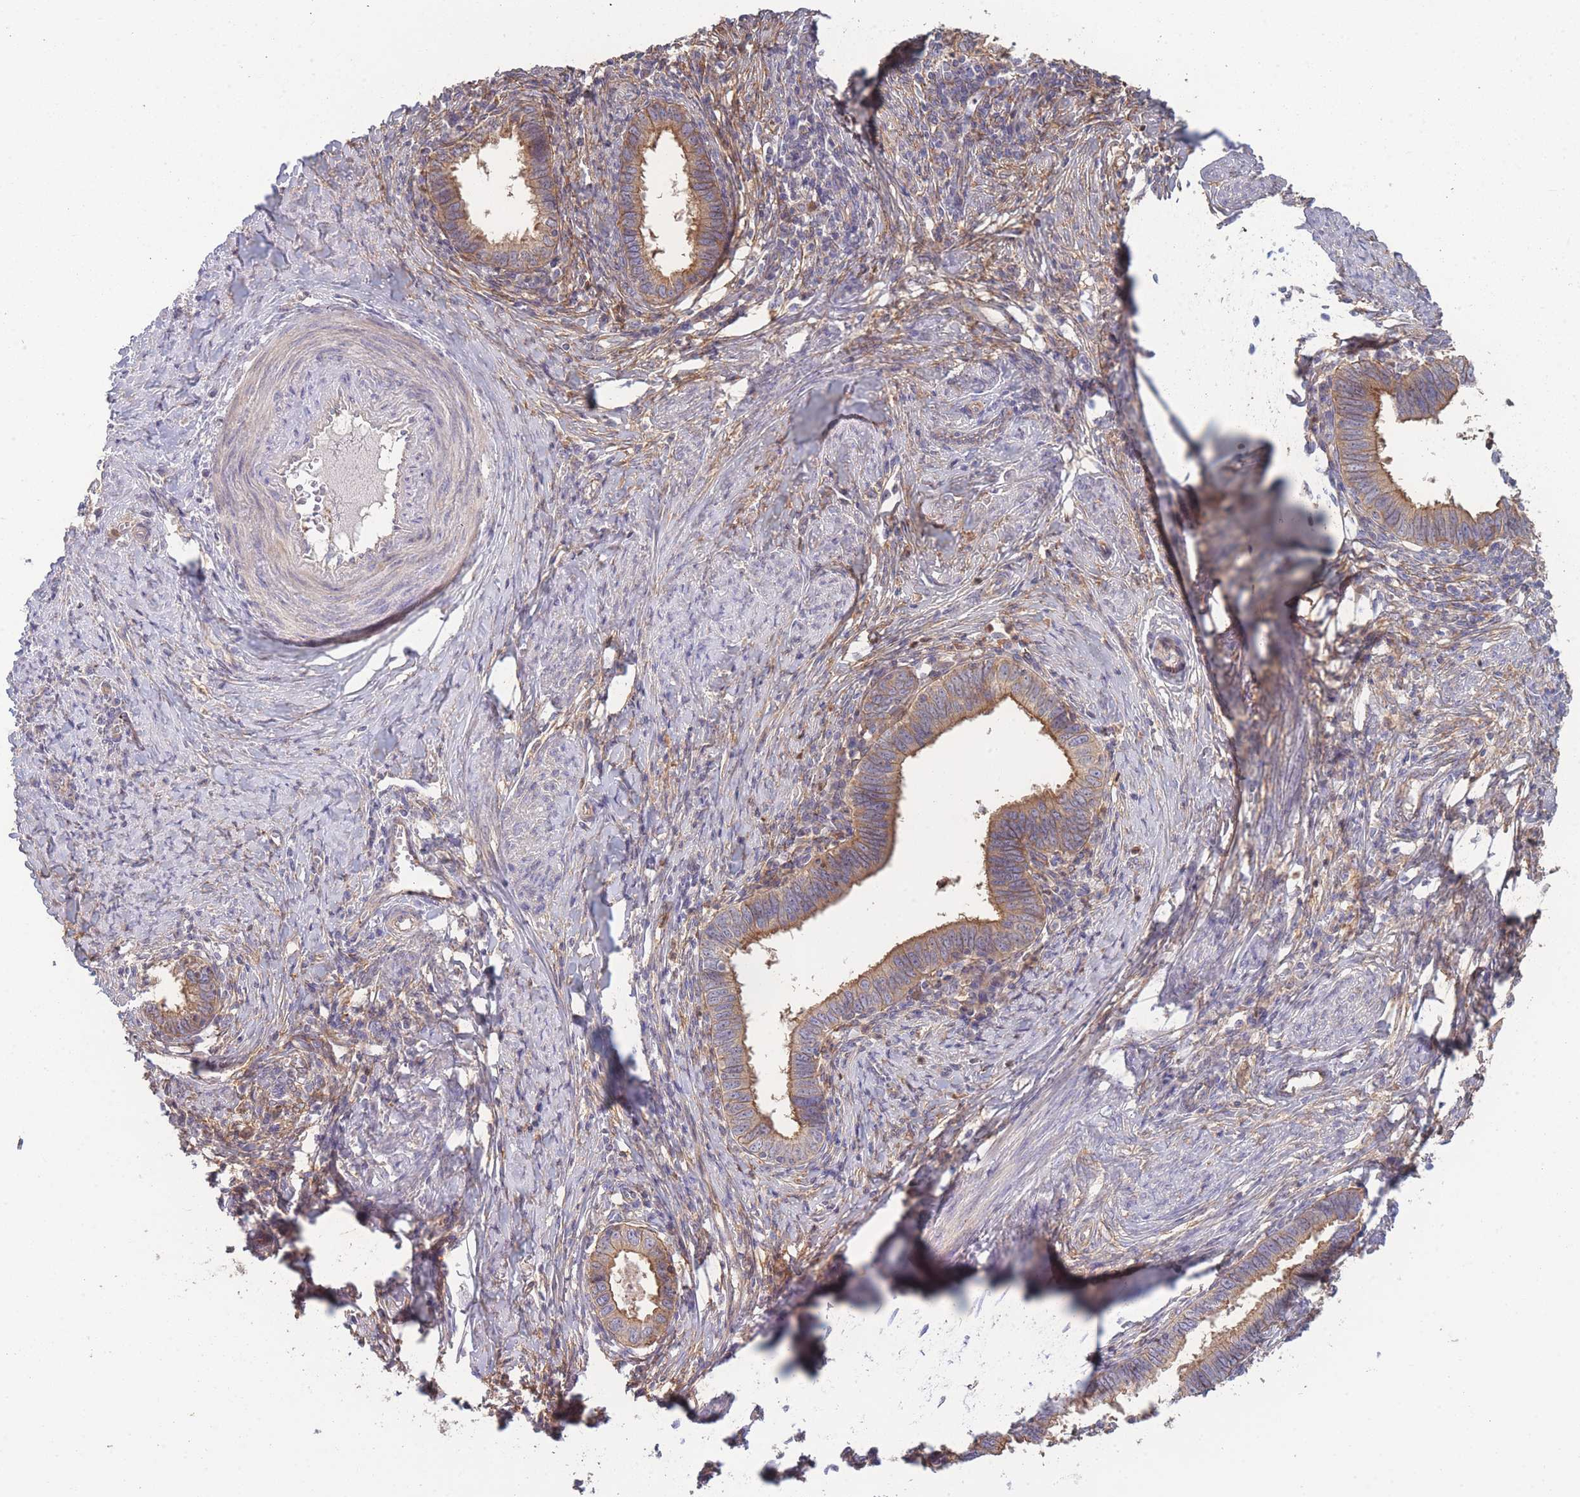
{"staining": {"intensity": "moderate", "quantity": ">75%", "location": "cytoplasmic/membranous"}, "tissue": "cervical cancer", "cell_type": "Tumor cells", "image_type": "cancer", "snomed": [{"axis": "morphology", "description": "Adenocarcinoma, NOS"}, {"axis": "topography", "description": "Cervix"}], "caption": "Human cervical adenocarcinoma stained with a brown dye exhibits moderate cytoplasmic/membranous positive staining in approximately >75% of tumor cells.", "gene": "STEAP3", "patient": {"sex": "female", "age": 36}}